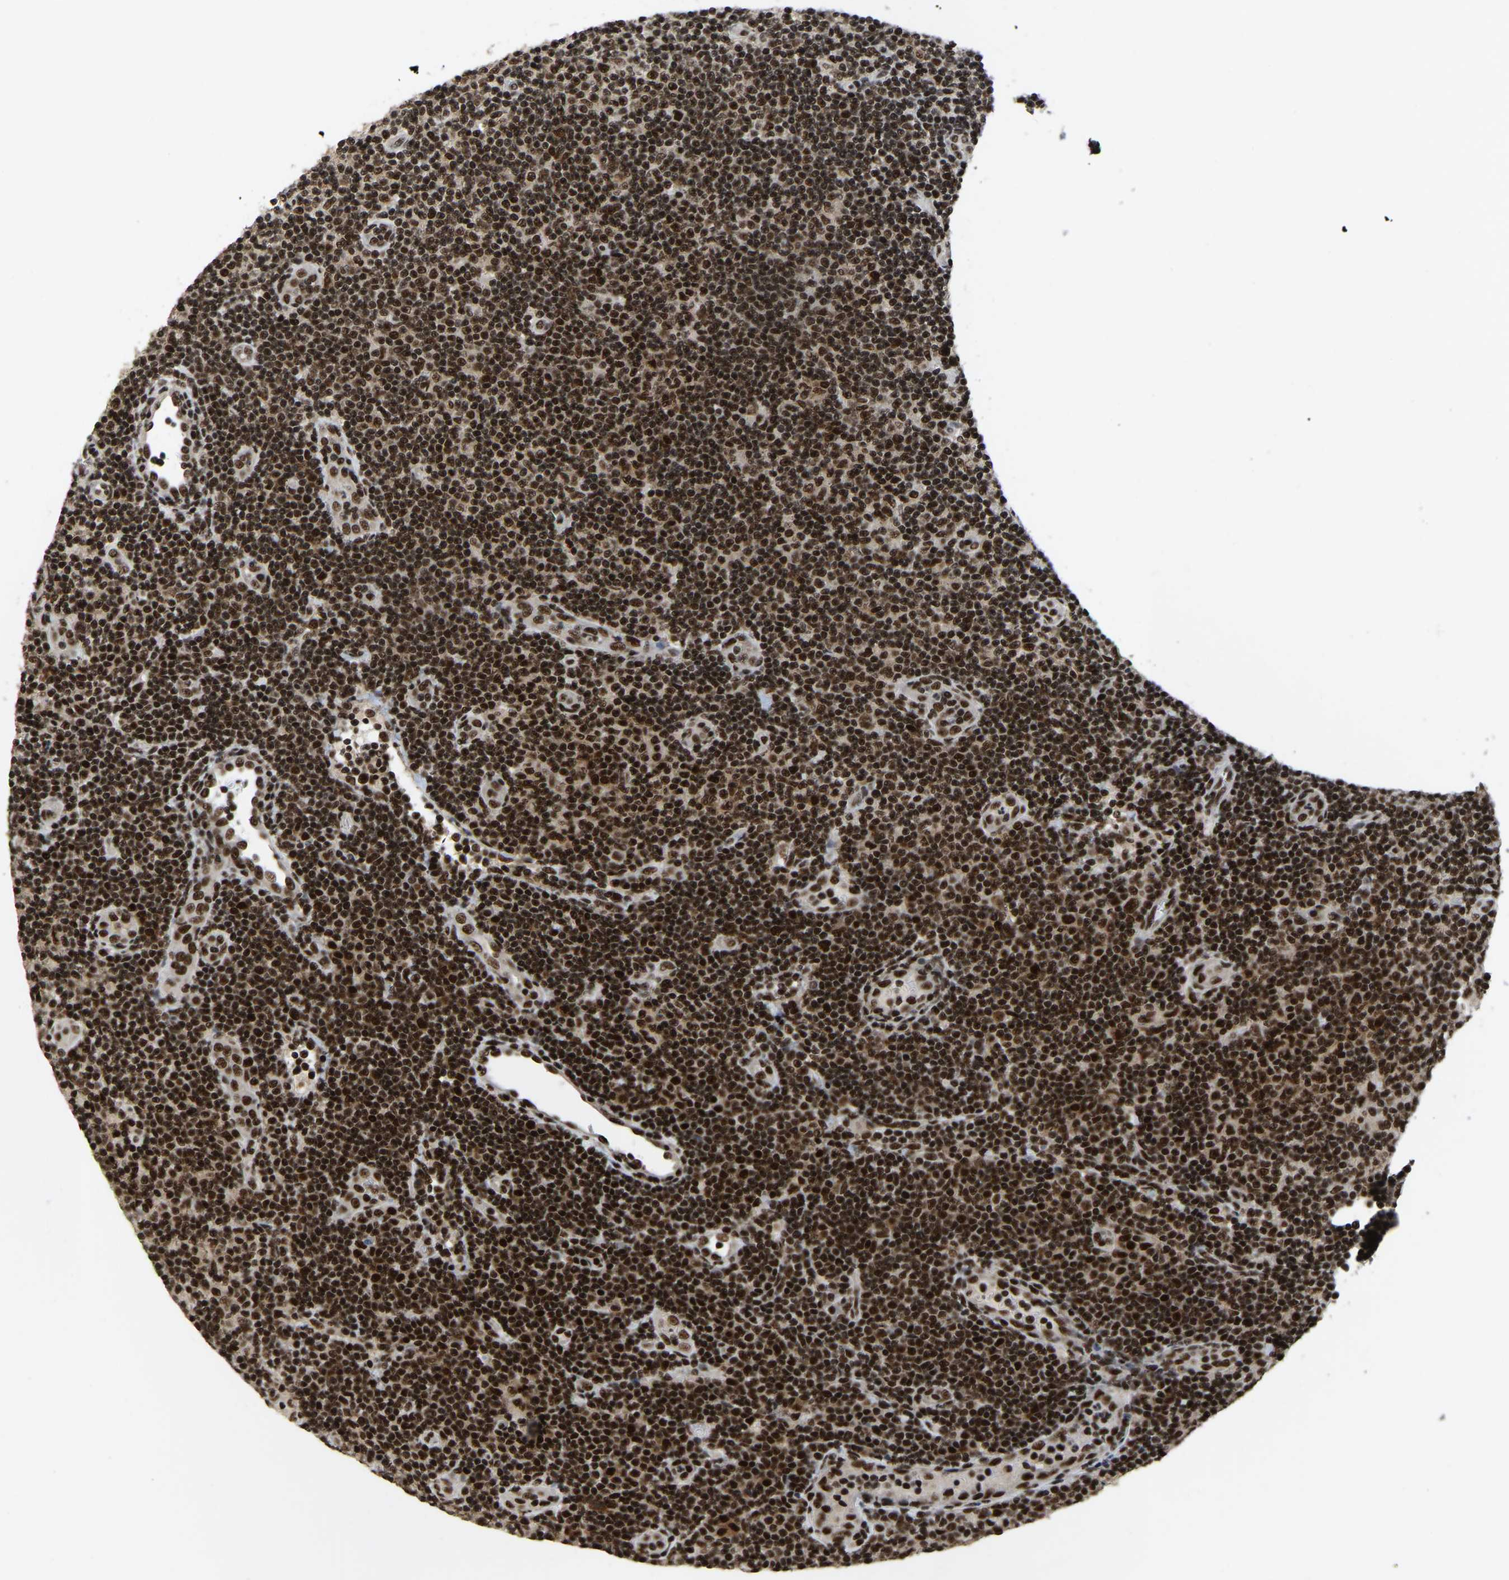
{"staining": {"intensity": "strong", "quantity": ">75%", "location": "nuclear"}, "tissue": "lymphoma", "cell_type": "Tumor cells", "image_type": "cancer", "snomed": [{"axis": "morphology", "description": "Malignant lymphoma, non-Hodgkin's type, Low grade"}, {"axis": "topography", "description": "Lymph node"}], "caption": "There is high levels of strong nuclear expression in tumor cells of lymphoma, as demonstrated by immunohistochemical staining (brown color).", "gene": "TBL1XR1", "patient": {"sex": "male", "age": 83}}